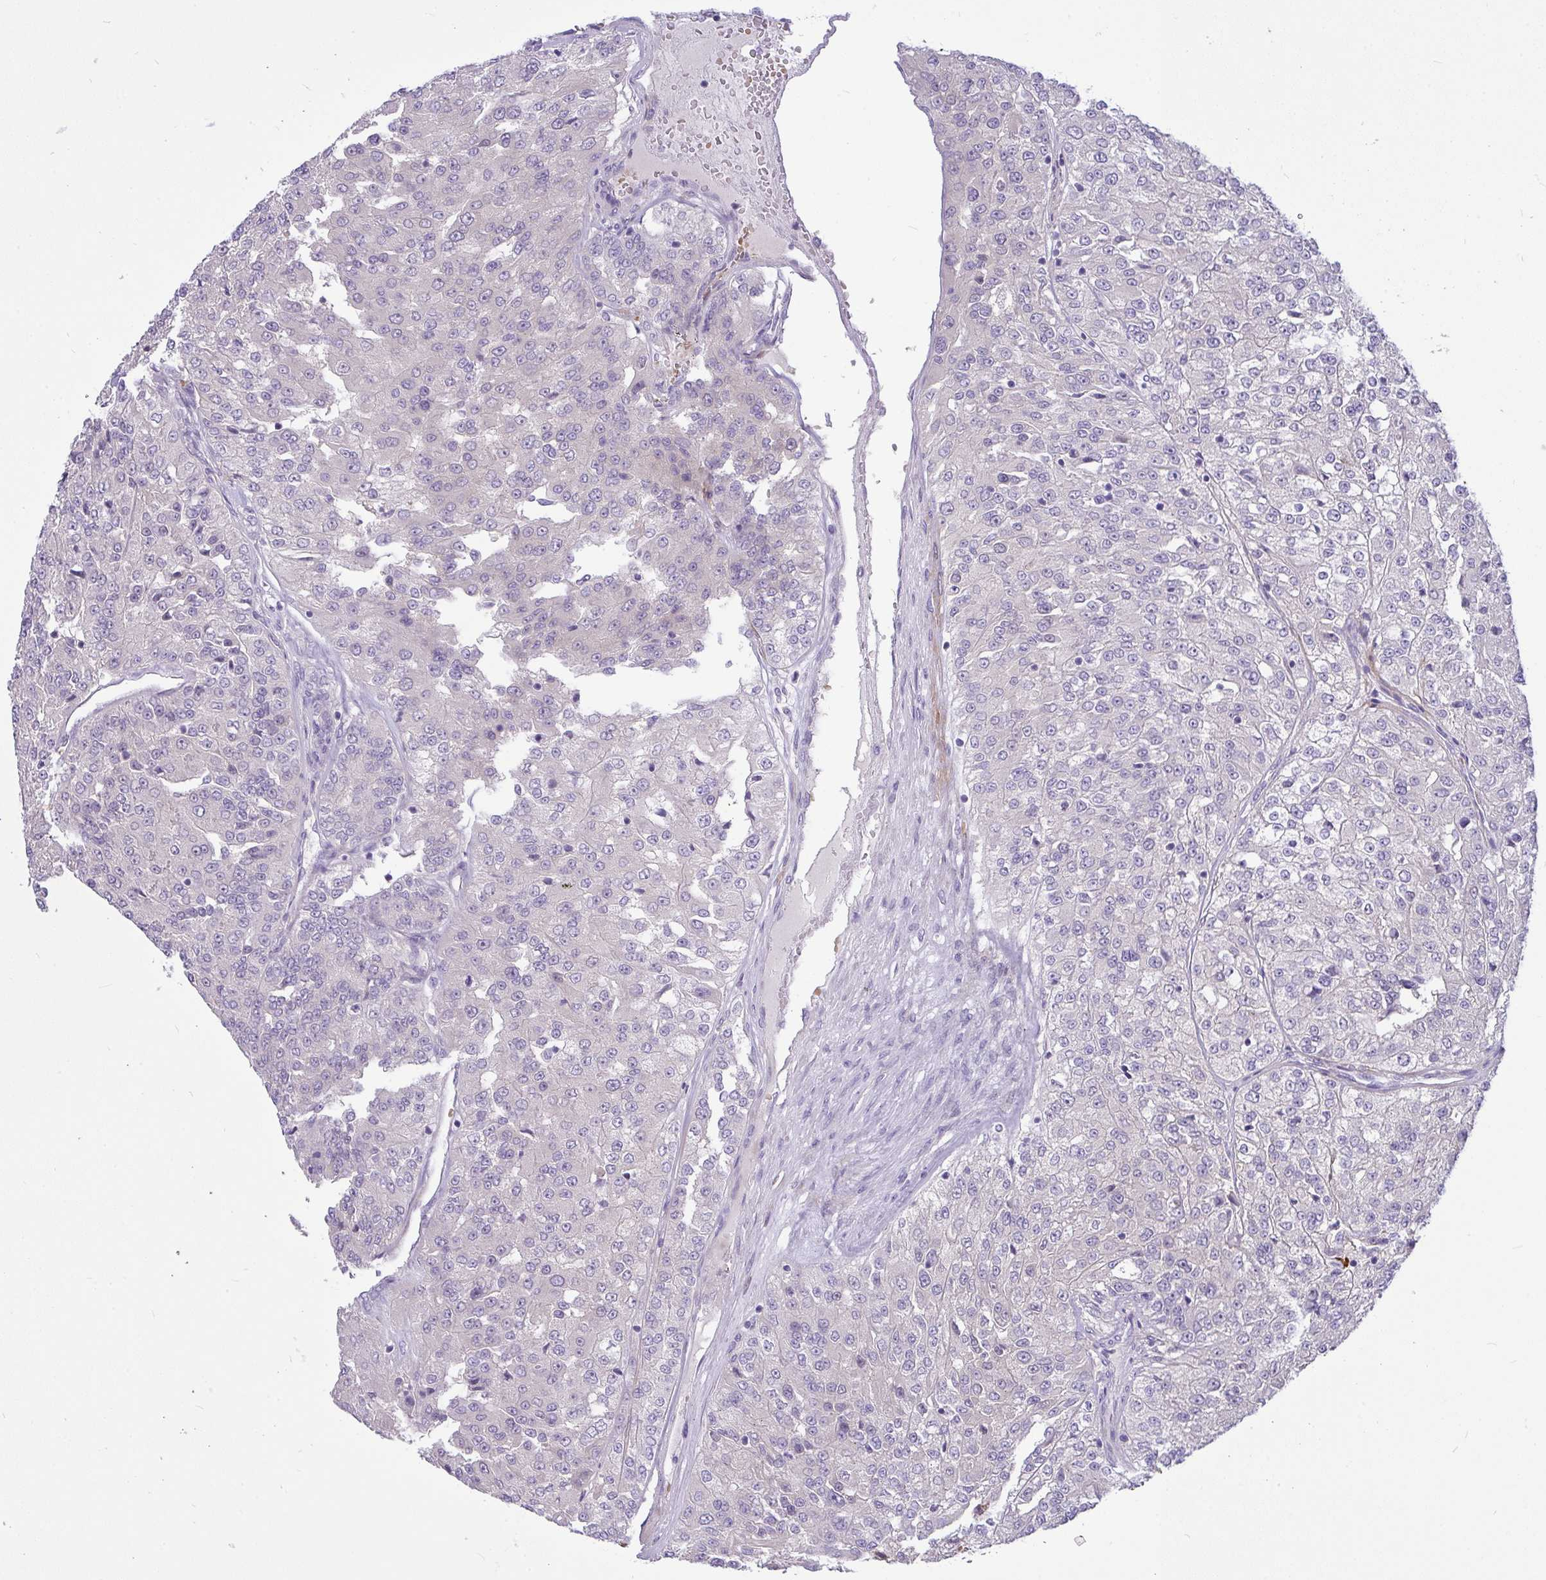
{"staining": {"intensity": "negative", "quantity": "none", "location": "none"}, "tissue": "renal cancer", "cell_type": "Tumor cells", "image_type": "cancer", "snomed": [{"axis": "morphology", "description": "Adenocarcinoma, NOS"}, {"axis": "topography", "description": "Kidney"}], "caption": "A micrograph of human renal cancer (adenocarcinoma) is negative for staining in tumor cells.", "gene": "MOCS1", "patient": {"sex": "female", "age": 63}}